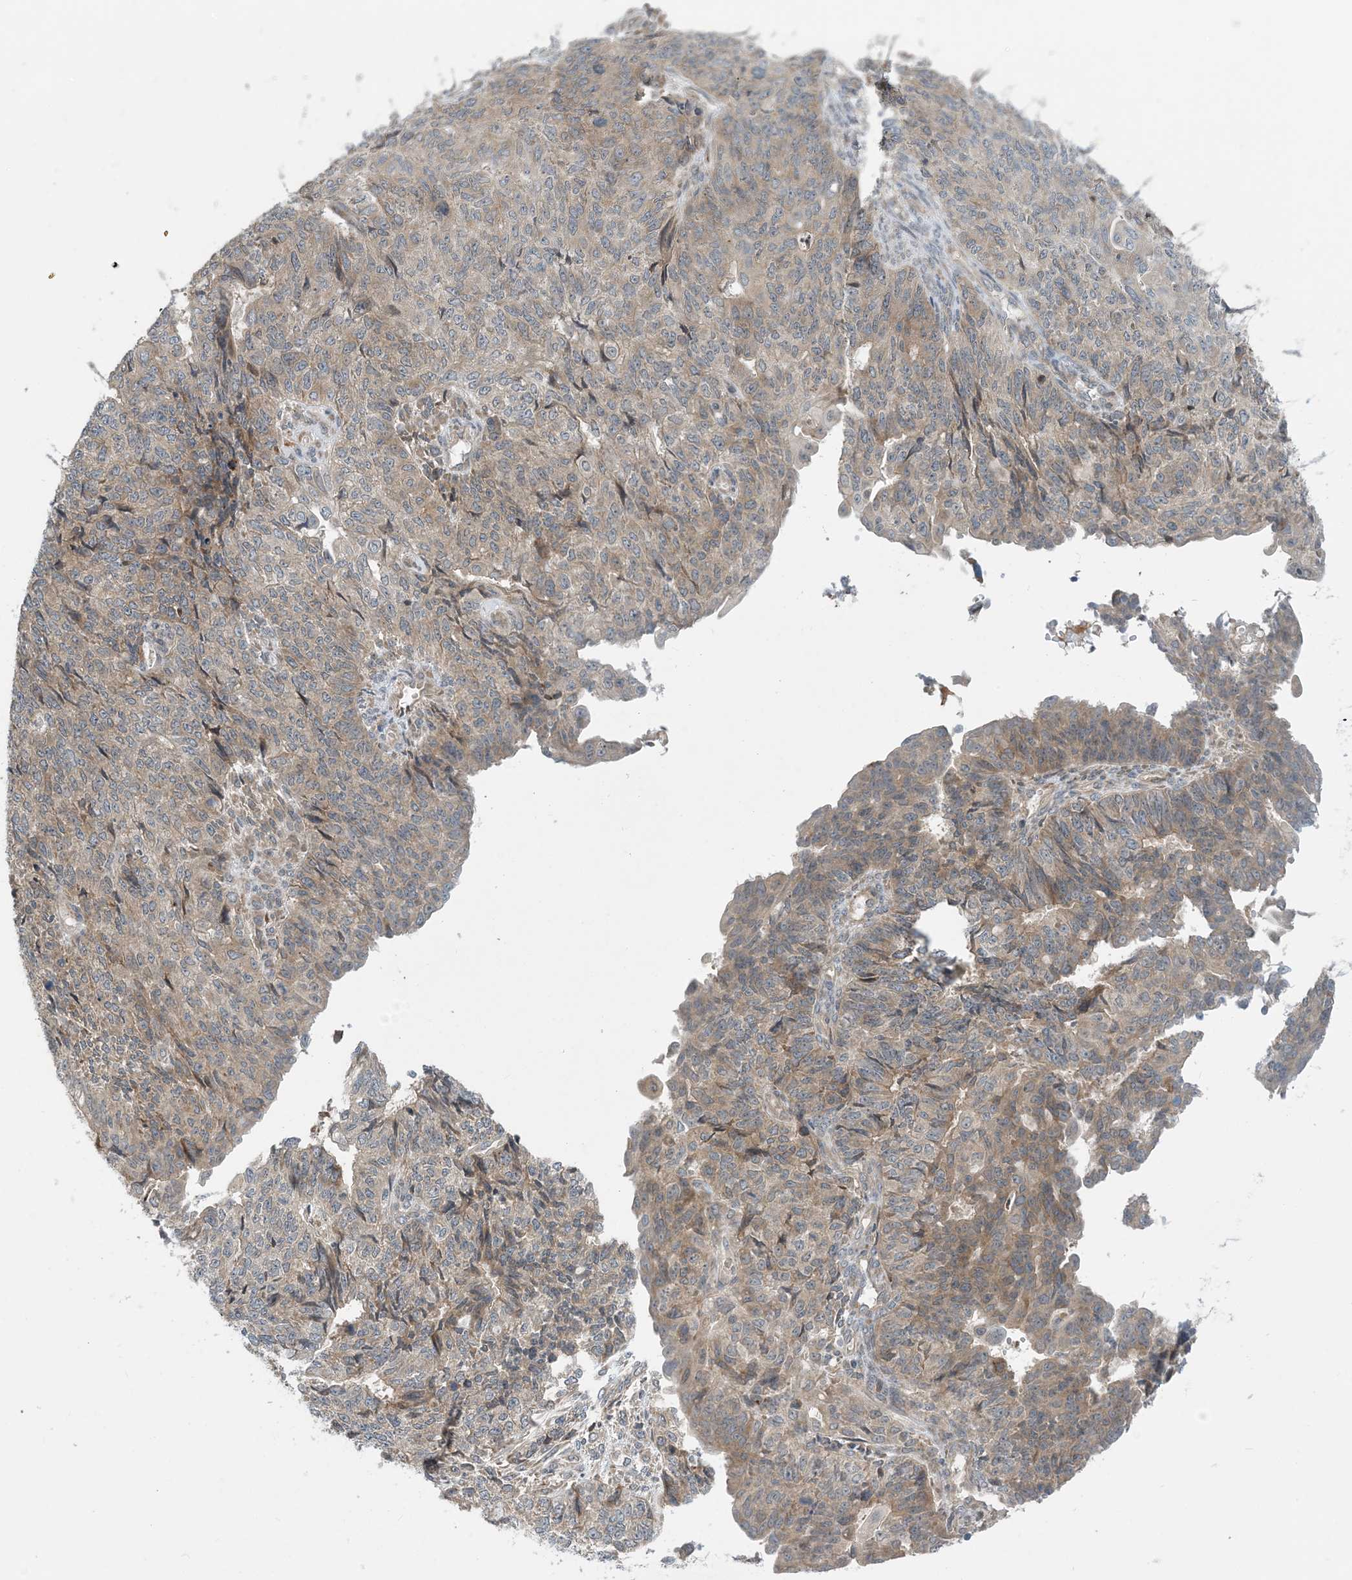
{"staining": {"intensity": "weak", "quantity": ">75%", "location": "cytoplasmic/membranous"}, "tissue": "endometrial cancer", "cell_type": "Tumor cells", "image_type": "cancer", "snomed": [{"axis": "morphology", "description": "Adenocarcinoma, NOS"}, {"axis": "topography", "description": "Endometrium"}], "caption": "This photomicrograph reveals immunohistochemistry (IHC) staining of endometrial cancer (adenocarcinoma), with low weak cytoplasmic/membranous expression in approximately >75% of tumor cells.", "gene": "PHOSPHO2", "patient": {"sex": "female", "age": 32}}